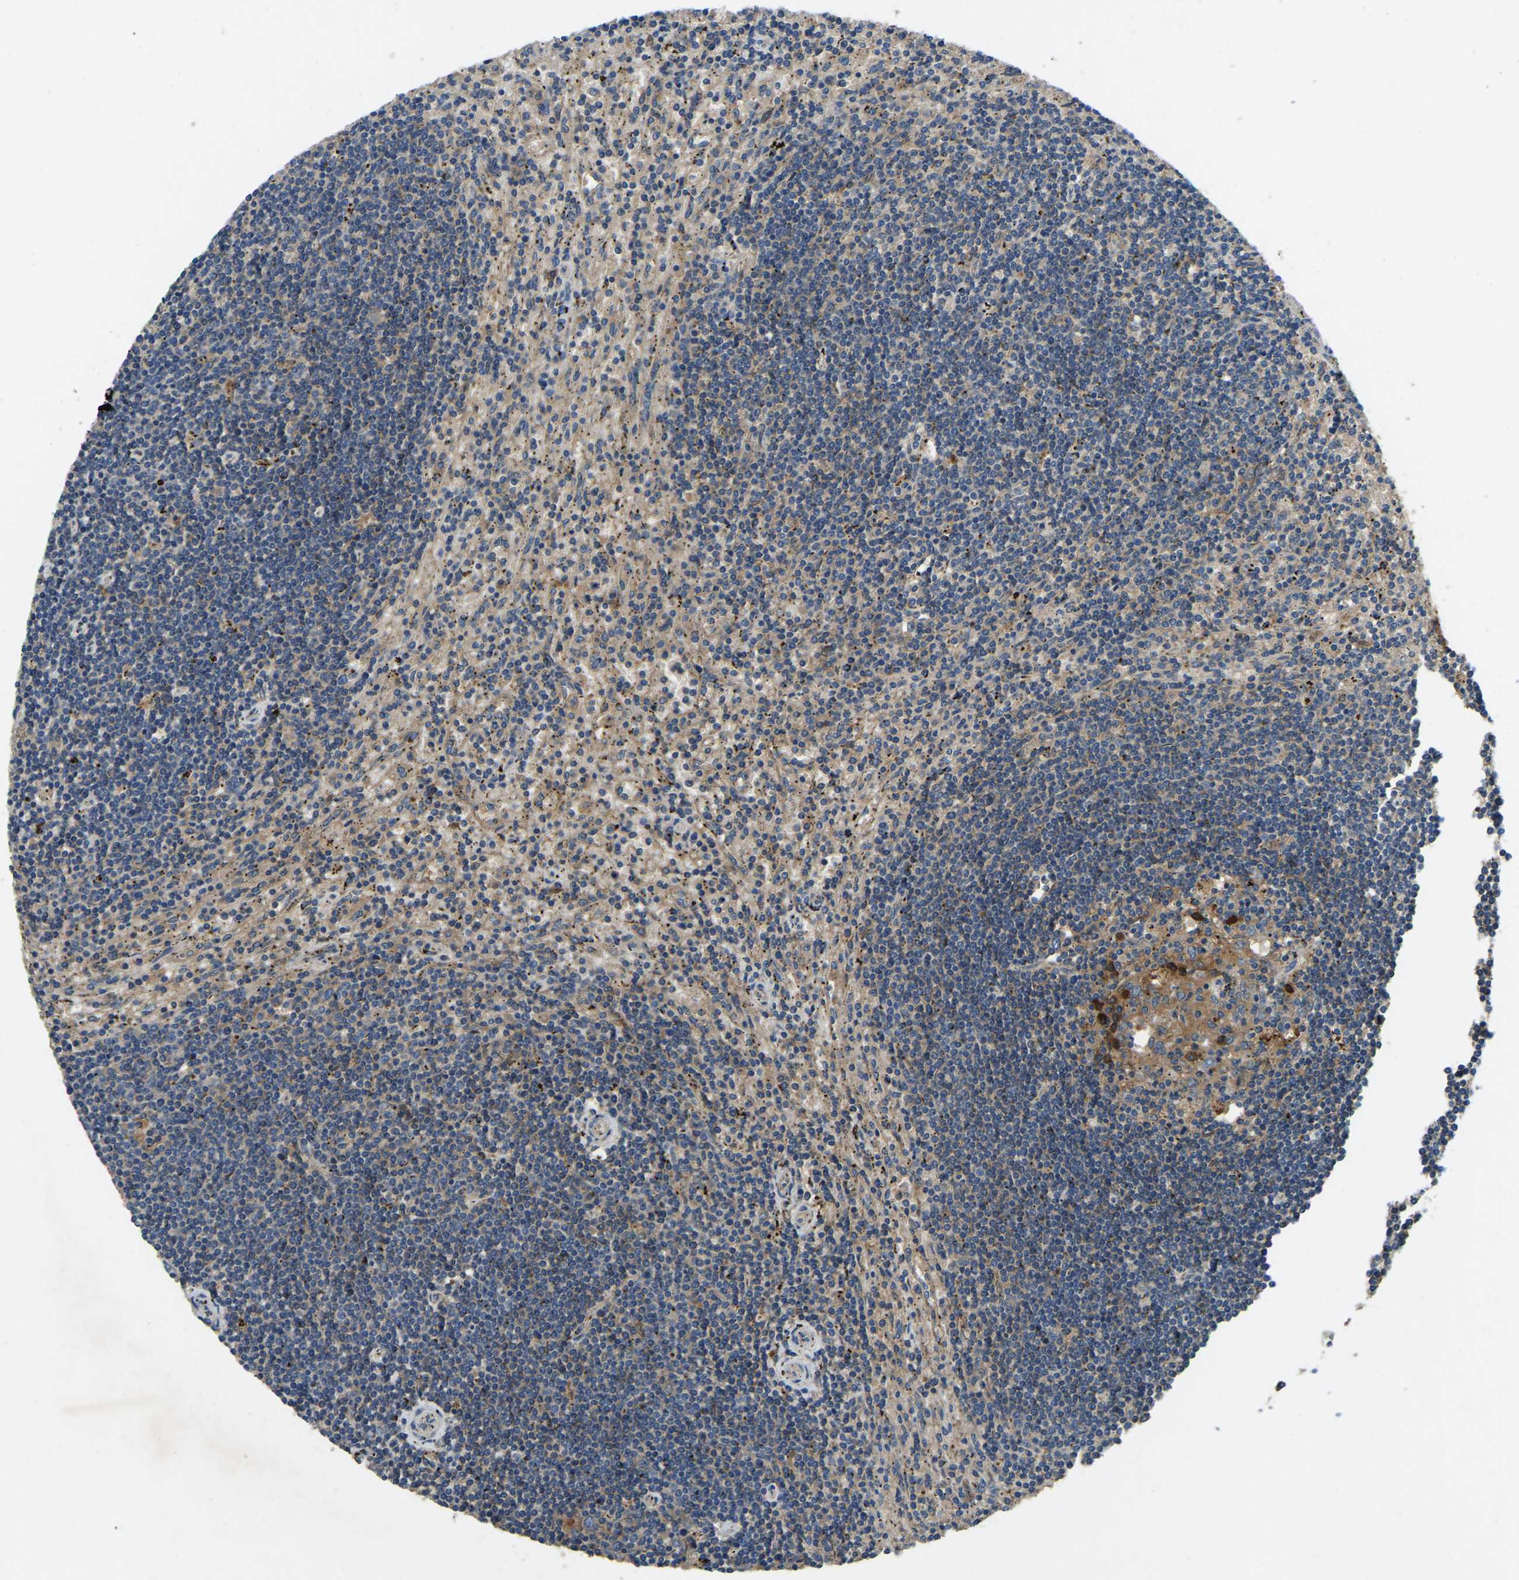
{"staining": {"intensity": "negative", "quantity": "none", "location": "none"}, "tissue": "lymphoma", "cell_type": "Tumor cells", "image_type": "cancer", "snomed": [{"axis": "morphology", "description": "Malignant lymphoma, non-Hodgkin's type, Low grade"}, {"axis": "topography", "description": "Spleen"}], "caption": "Immunohistochemical staining of human lymphoma reveals no significant staining in tumor cells.", "gene": "ATP8B1", "patient": {"sex": "male", "age": 76}}